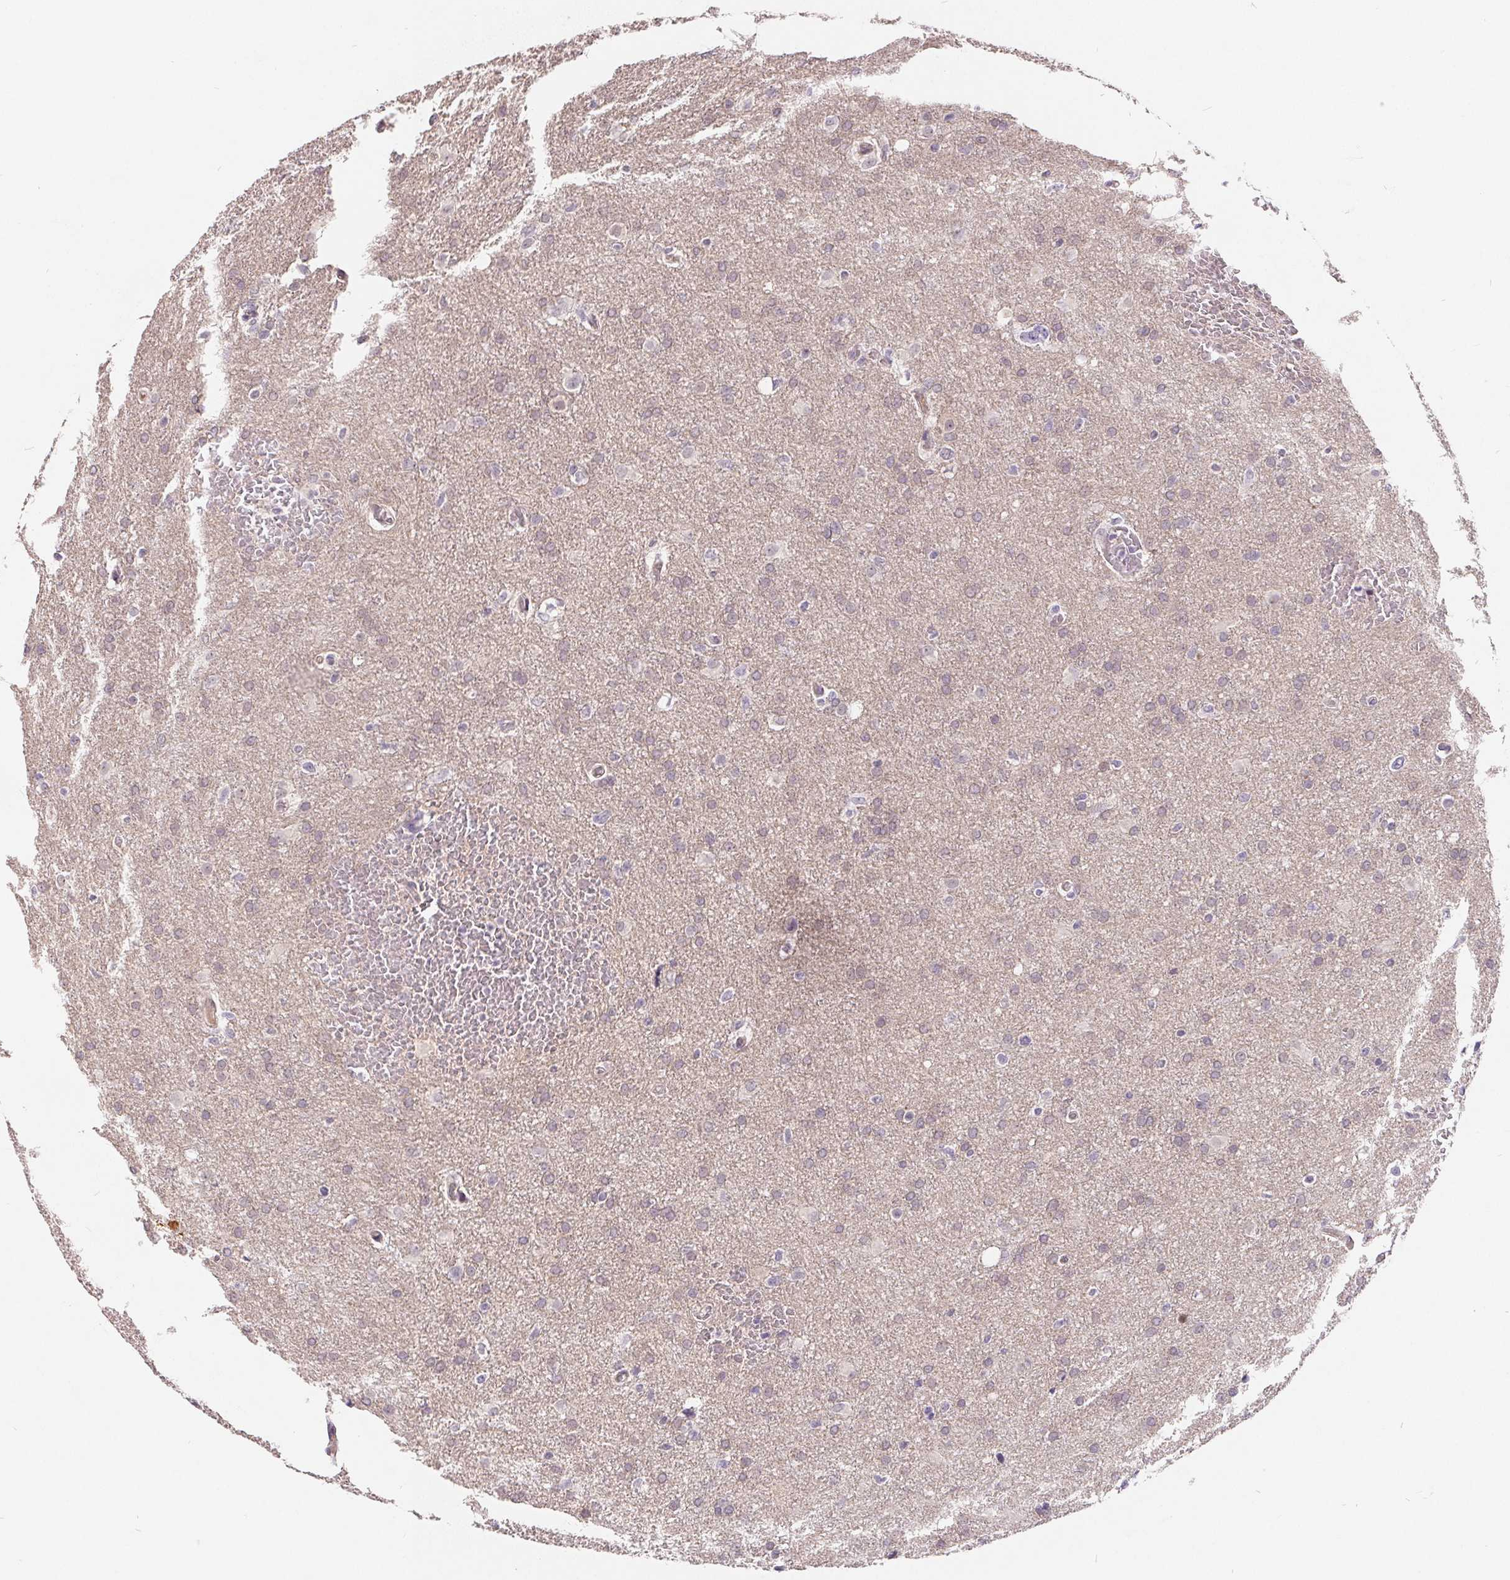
{"staining": {"intensity": "weak", "quantity": "<25%", "location": "nuclear"}, "tissue": "glioma", "cell_type": "Tumor cells", "image_type": "cancer", "snomed": [{"axis": "morphology", "description": "Glioma, malignant, High grade"}, {"axis": "topography", "description": "Brain"}], "caption": "IHC of human high-grade glioma (malignant) shows no positivity in tumor cells. The staining was performed using DAB (3,3'-diaminobenzidine) to visualize the protein expression in brown, while the nuclei were stained in blue with hematoxylin (Magnification: 20x).", "gene": "NRG2", "patient": {"sex": "male", "age": 68}}